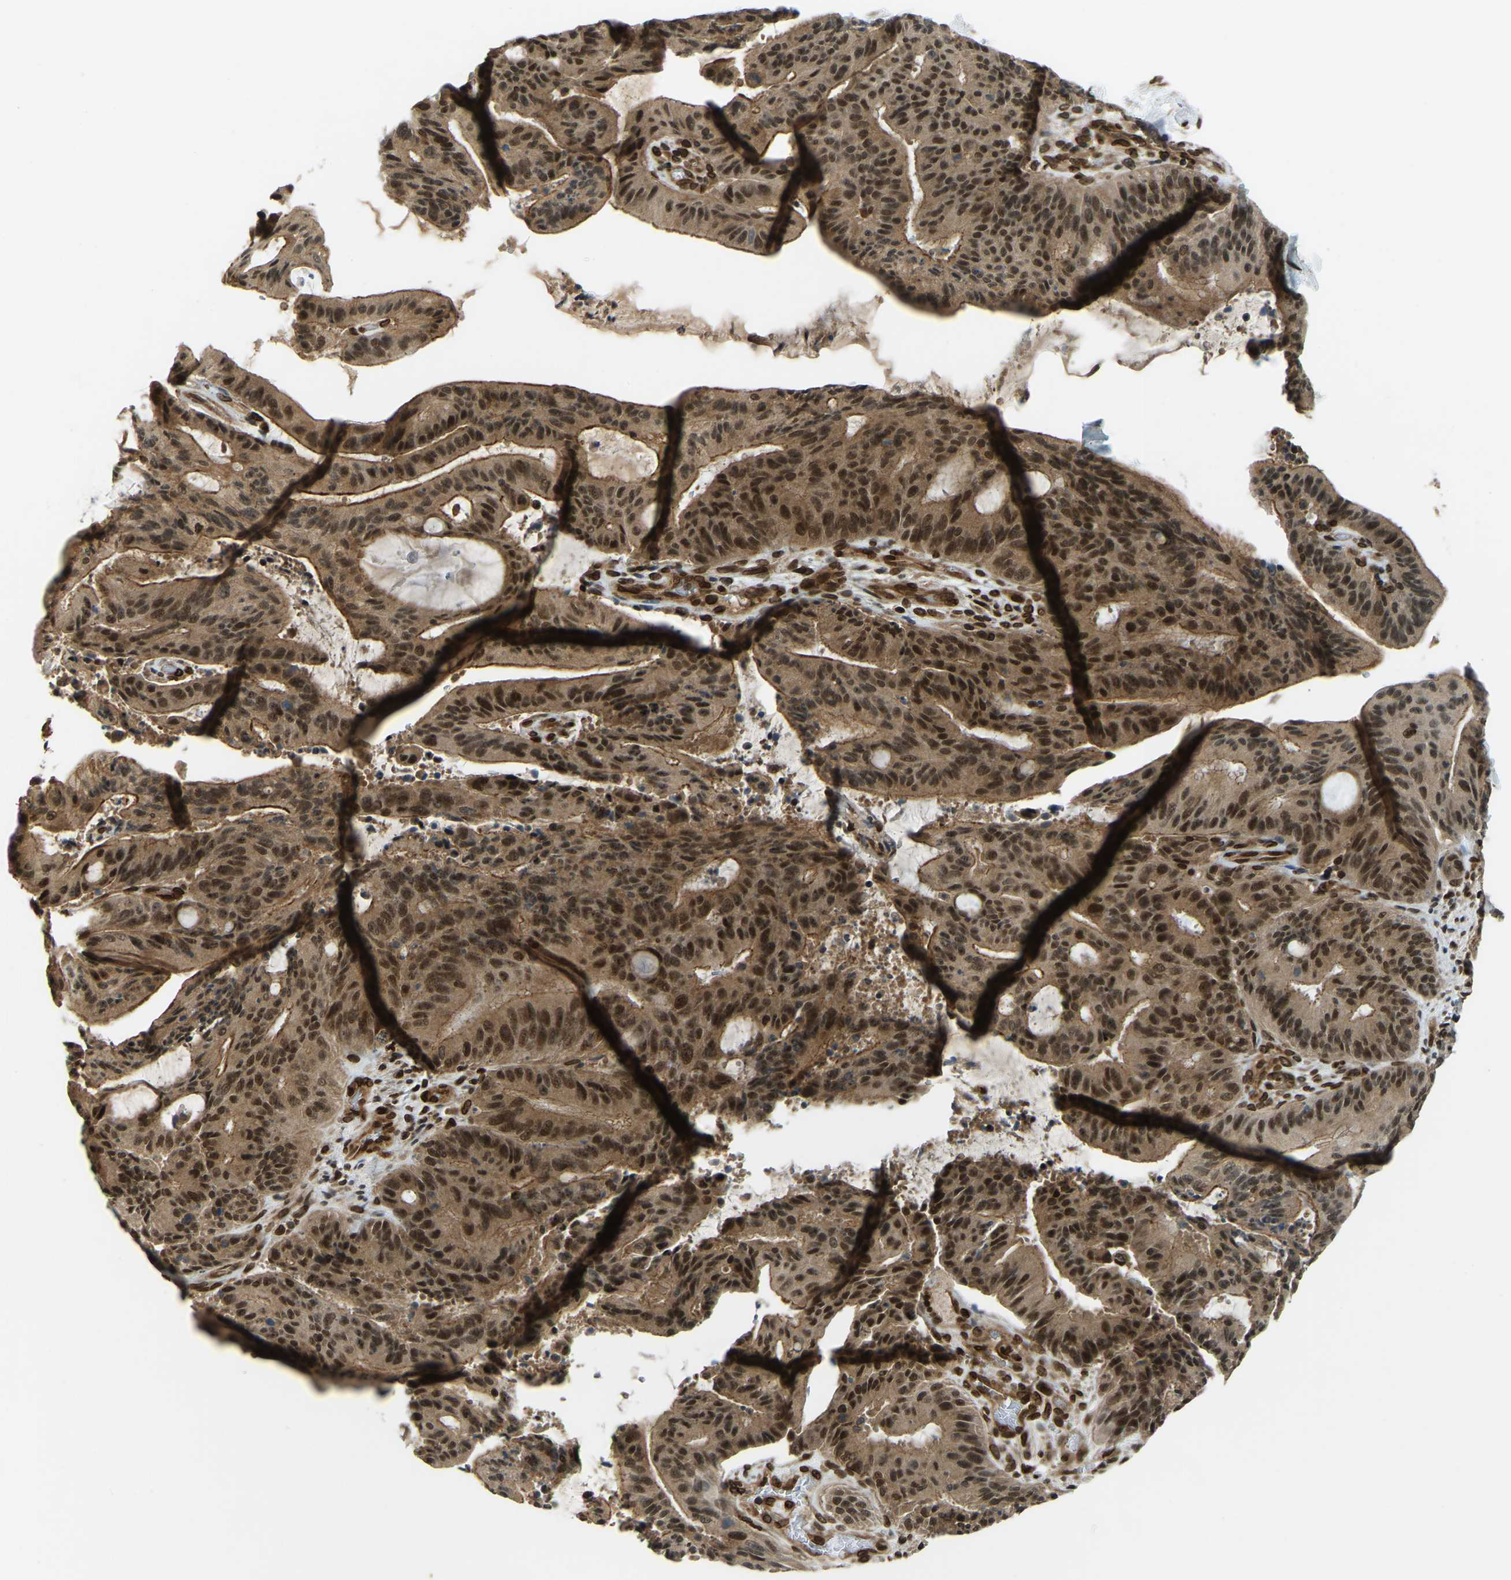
{"staining": {"intensity": "moderate", "quantity": ">75%", "location": "cytoplasmic/membranous,nuclear"}, "tissue": "liver cancer", "cell_type": "Tumor cells", "image_type": "cancer", "snomed": [{"axis": "morphology", "description": "Normal tissue, NOS"}, {"axis": "morphology", "description": "Cholangiocarcinoma"}, {"axis": "topography", "description": "Liver"}, {"axis": "topography", "description": "Peripheral nerve tissue"}], "caption": "Immunohistochemistry (DAB) staining of human liver cancer exhibits moderate cytoplasmic/membranous and nuclear protein staining in approximately >75% of tumor cells.", "gene": "SYNE1", "patient": {"sex": "female", "age": 73}}